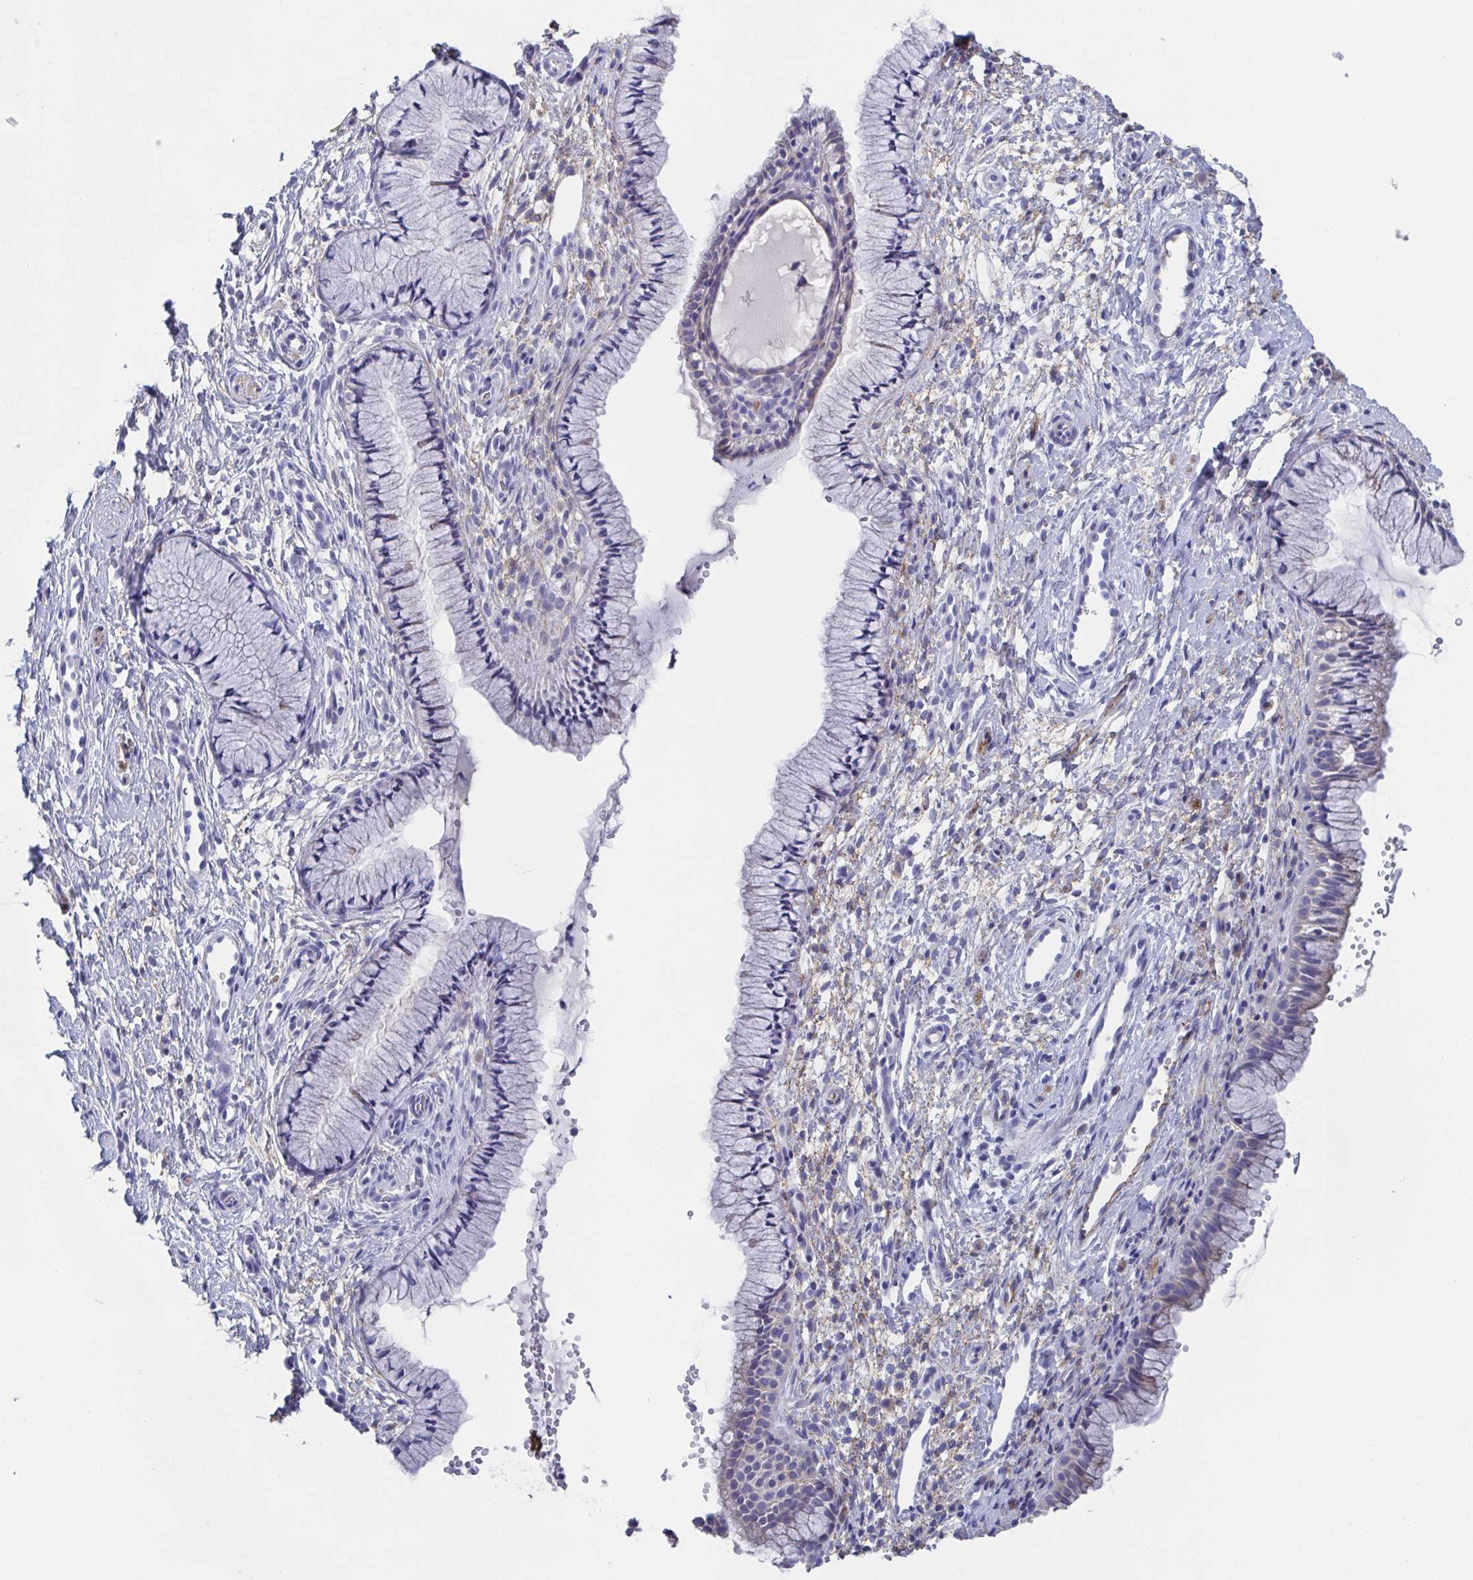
{"staining": {"intensity": "negative", "quantity": "none", "location": "none"}, "tissue": "cervix", "cell_type": "Glandular cells", "image_type": "normal", "snomed": [{"axis": "morphology", "description": "Normal tissue, NOS"}, {"axis": "topography", "description": "Cervix"}], "caption": "Immunohistochemical staining of unremarkable cervix exhibits no significant positivity in glandular cells.", "gene": "CDH2", "patient": {"sex": "female", "age": 36}}